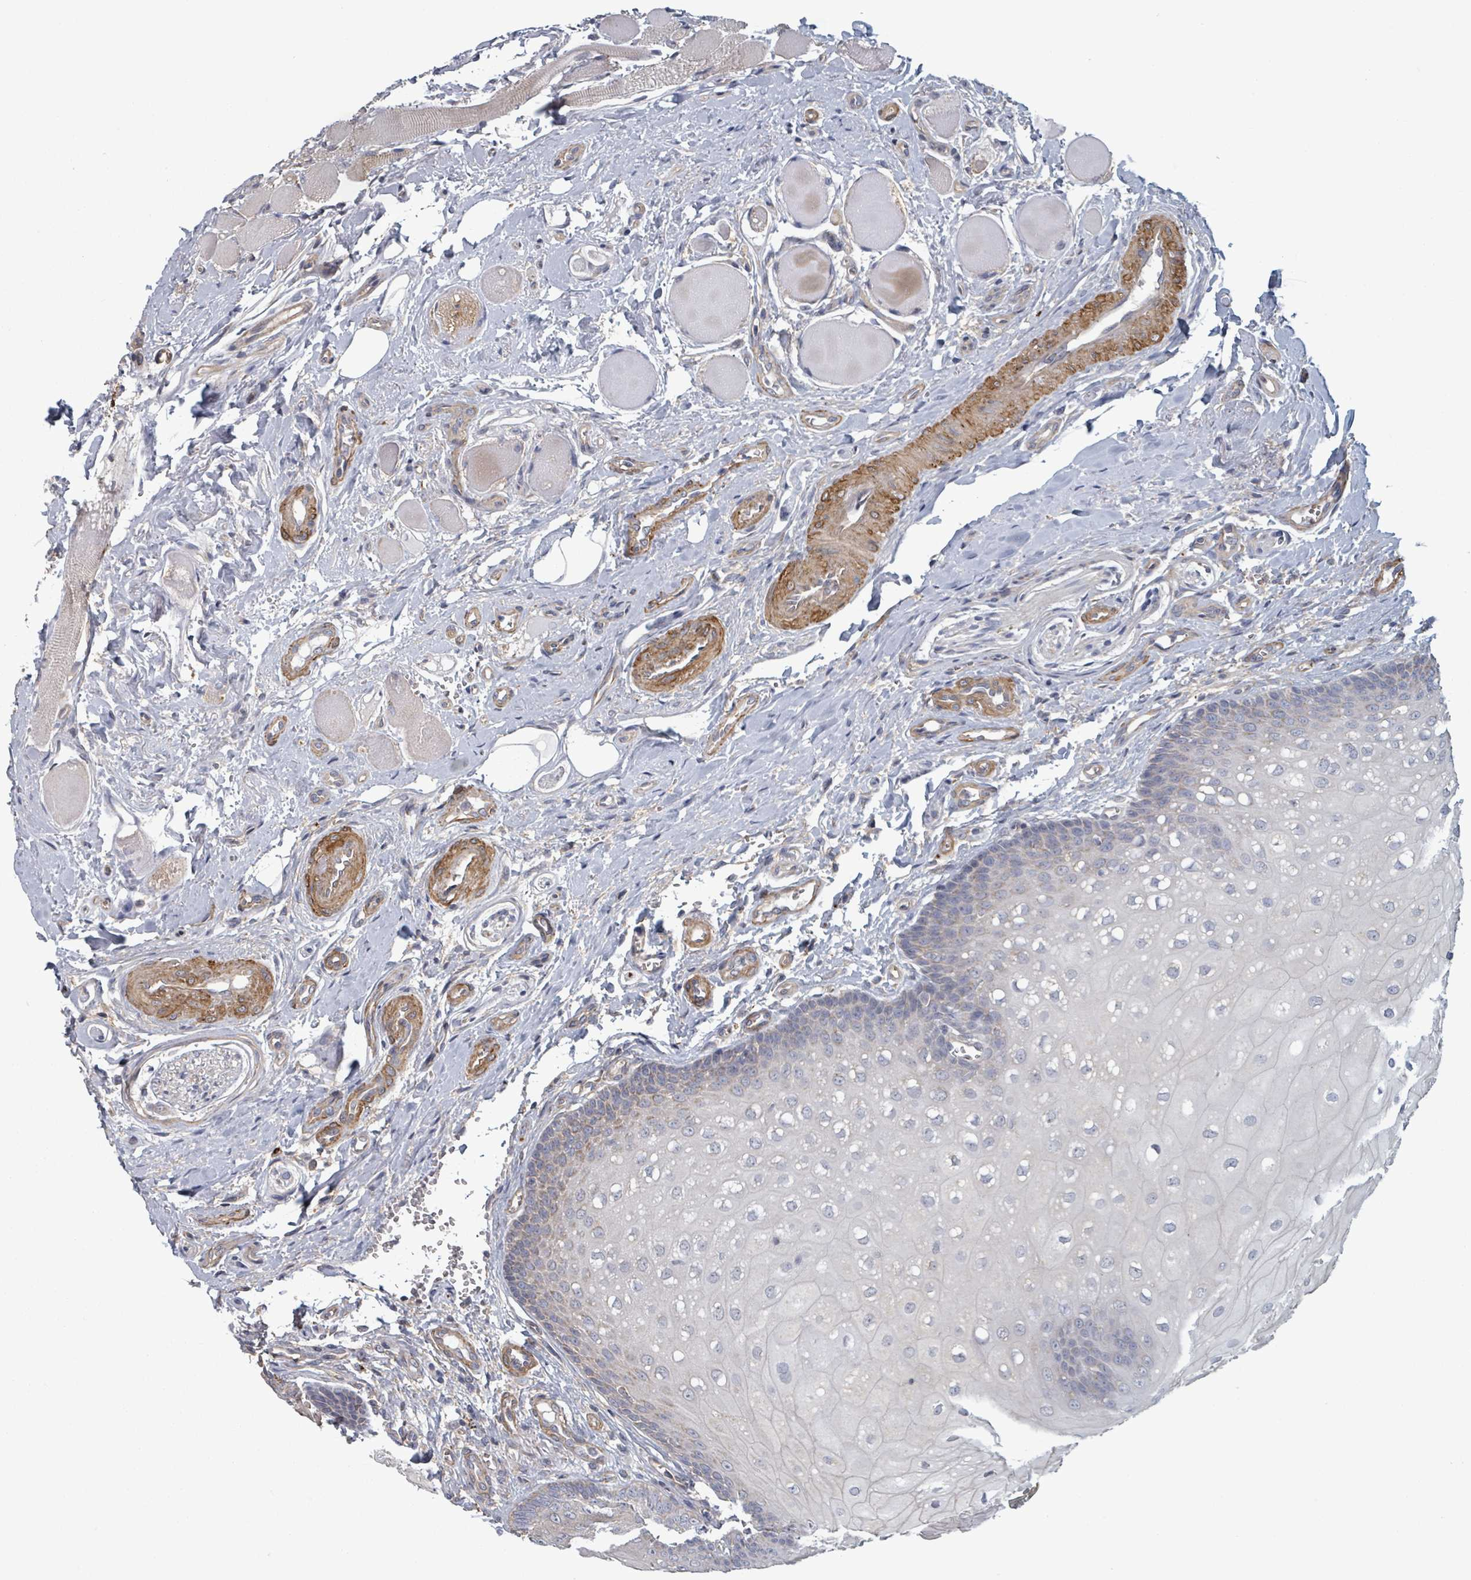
{"staining": {"intensity": "weak", "quantity": "<25%", "location": "cytoplasmic/membranous"}, "tissue": "oral mucosa", "cell_type": "Squamous epithelial cells", "image_type": "normal", "snomed": [{"axis": "morphology", "description": "Normal tissue, NOS"}, {"axis": "morphology", "description": "Squamous cell carcinoma, NOS"}, {"axis": "topography", "description": "Oral tissue"}, {"axis": "topography", "description": "Tounge, NOS"}, {"axis": "topography", "description": "Head-Neck"}], "caption": "Unremarkable oral mucosa was stained to show a protein in brown. There is no significant positivity in squamous epithelial cells.", "gene": "ADCK1", "patient": {"sex": "male", "age": 79}}